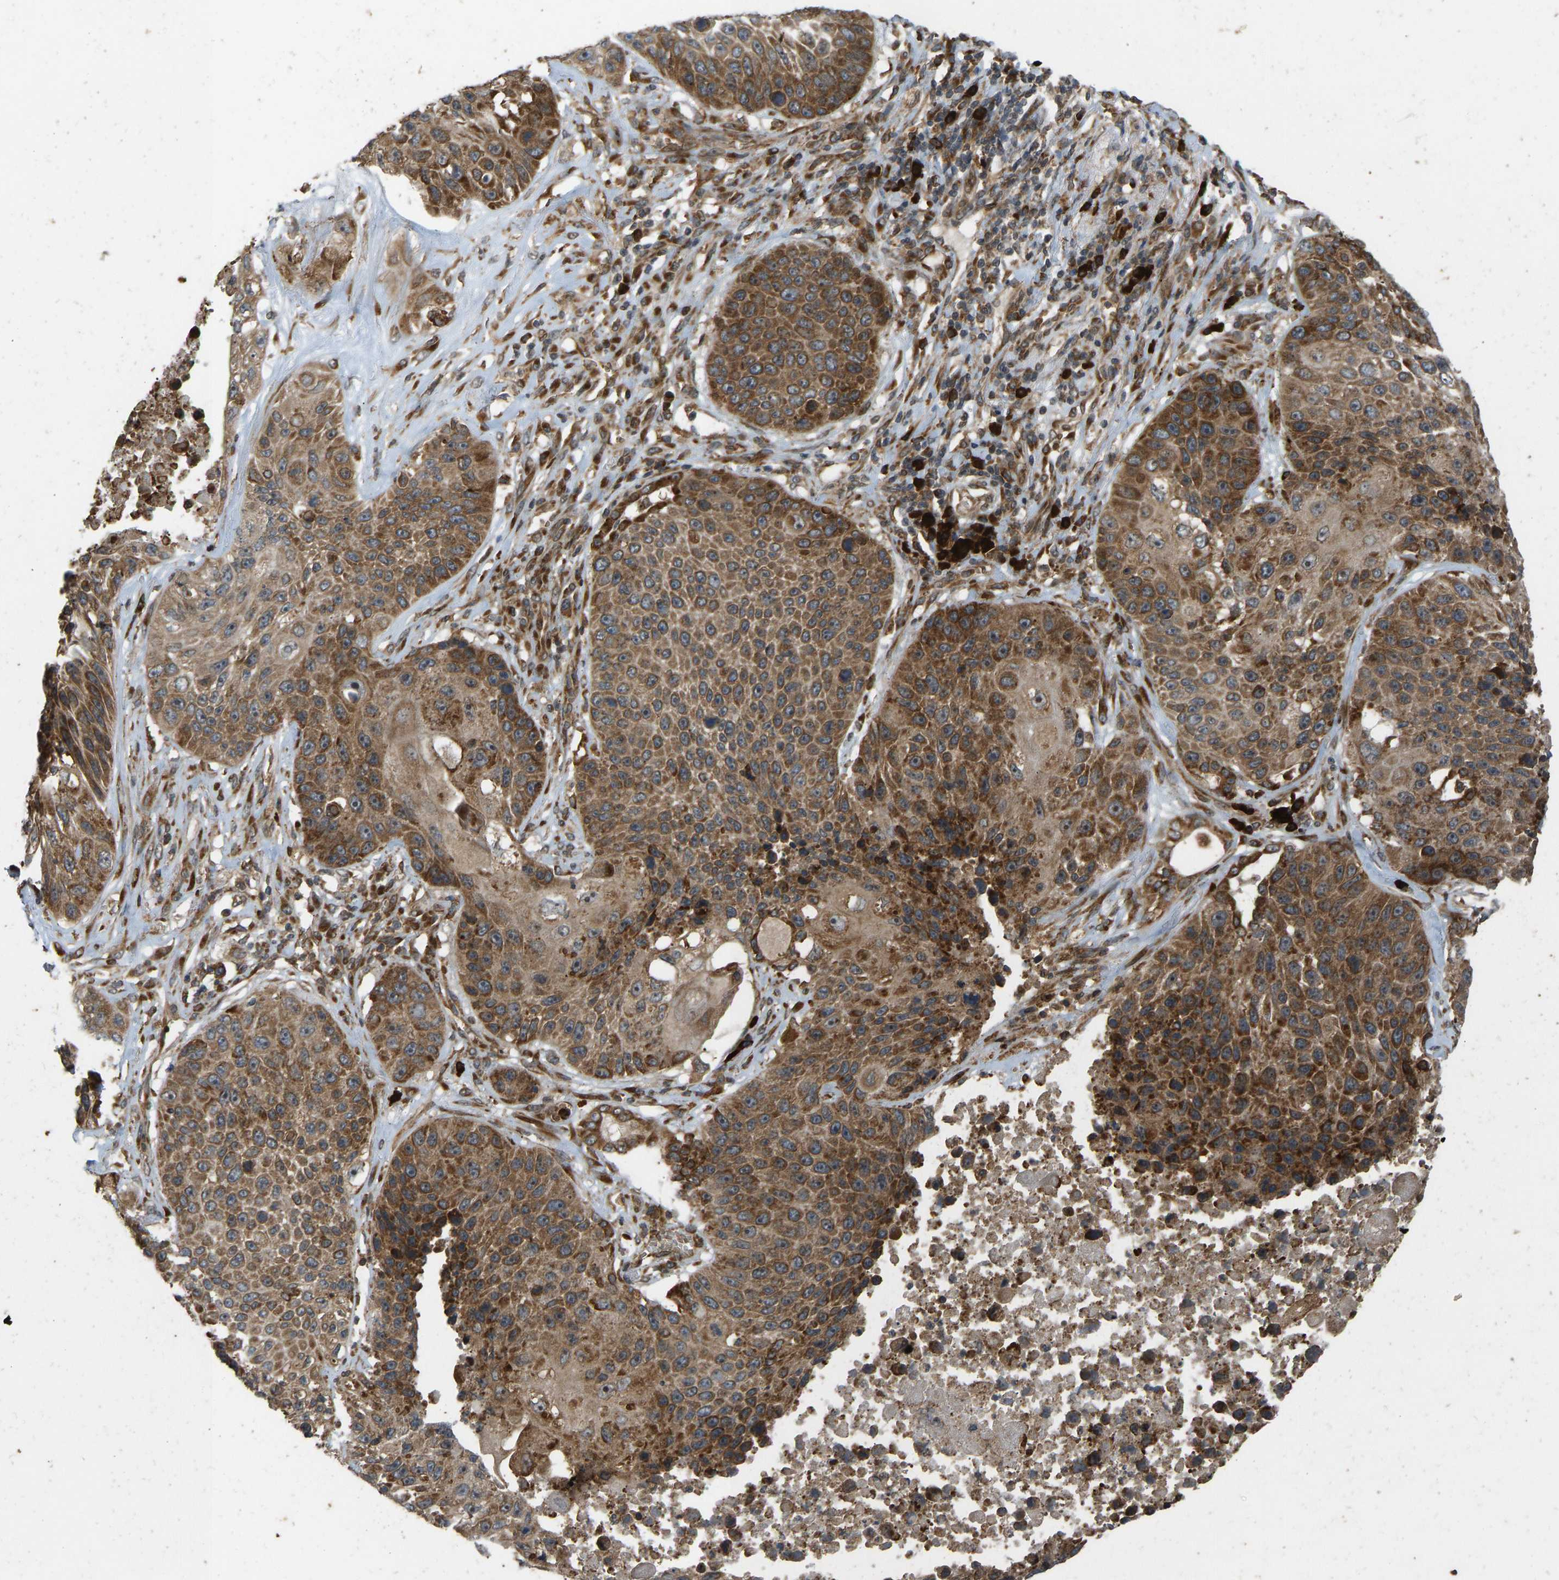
{"staining": {"intensity": "strong", "quantity": ">75%", "location": "cytoplasmic/membranous"}, "tissue": "lung cancer", "cell_type": "Tumor cells", "image_type": "cancer", "snomed": [{"axis": "morphology", "description": "Squamous cell carcinoma, NOS"}, {"axis": "topography", "description": "Lung"}], "caption": "The histopathology image reveals immunohistochemical staining of lung cancer. There is strong cytoplasmic/membranous positivity is present in about >75% of tumor cells. The protein of interest is stained brown, and the nuclei are stained in blue (DAB IHC with brightfield microscopy, high magnification).", "gene": "RPN2", "patient": {"sex": "male", "age": 61}}